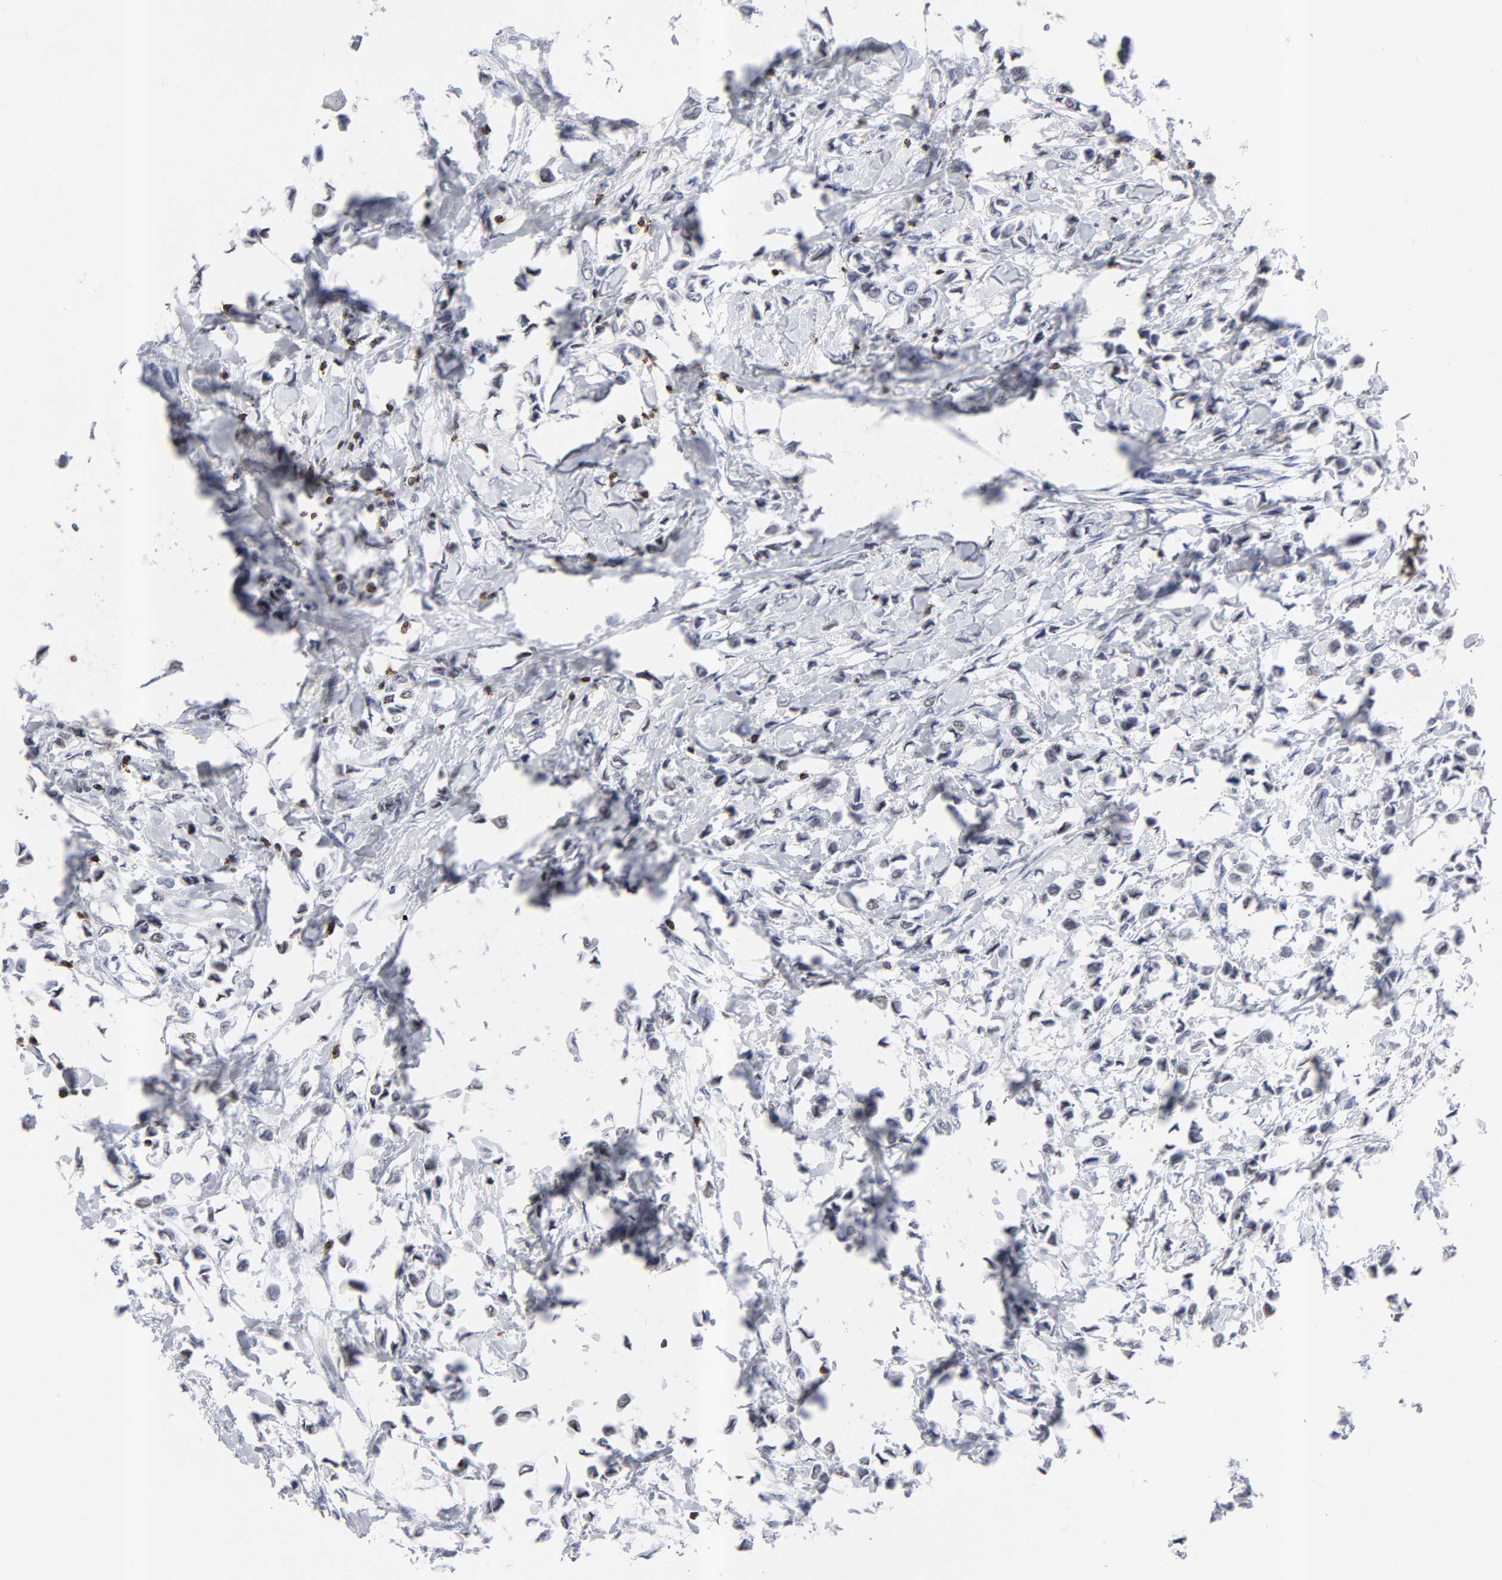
{"staining": {"intensity": "negative", "quantity": "none", "location": "none"}, "tissue": "breast cancer", "cell_type": "Tumor cells", "image_type": "cancer", "snomed": [{"axis": "morphology", "description": "Lobular carcinoma"}, {"axis": "topography", "description": "Breast"}], "caption": "Image shows no protein positivity in tumor cells of breast cancer tissue.", "gene": "CD2", "patient": {"sex": "female", "age": 51}}